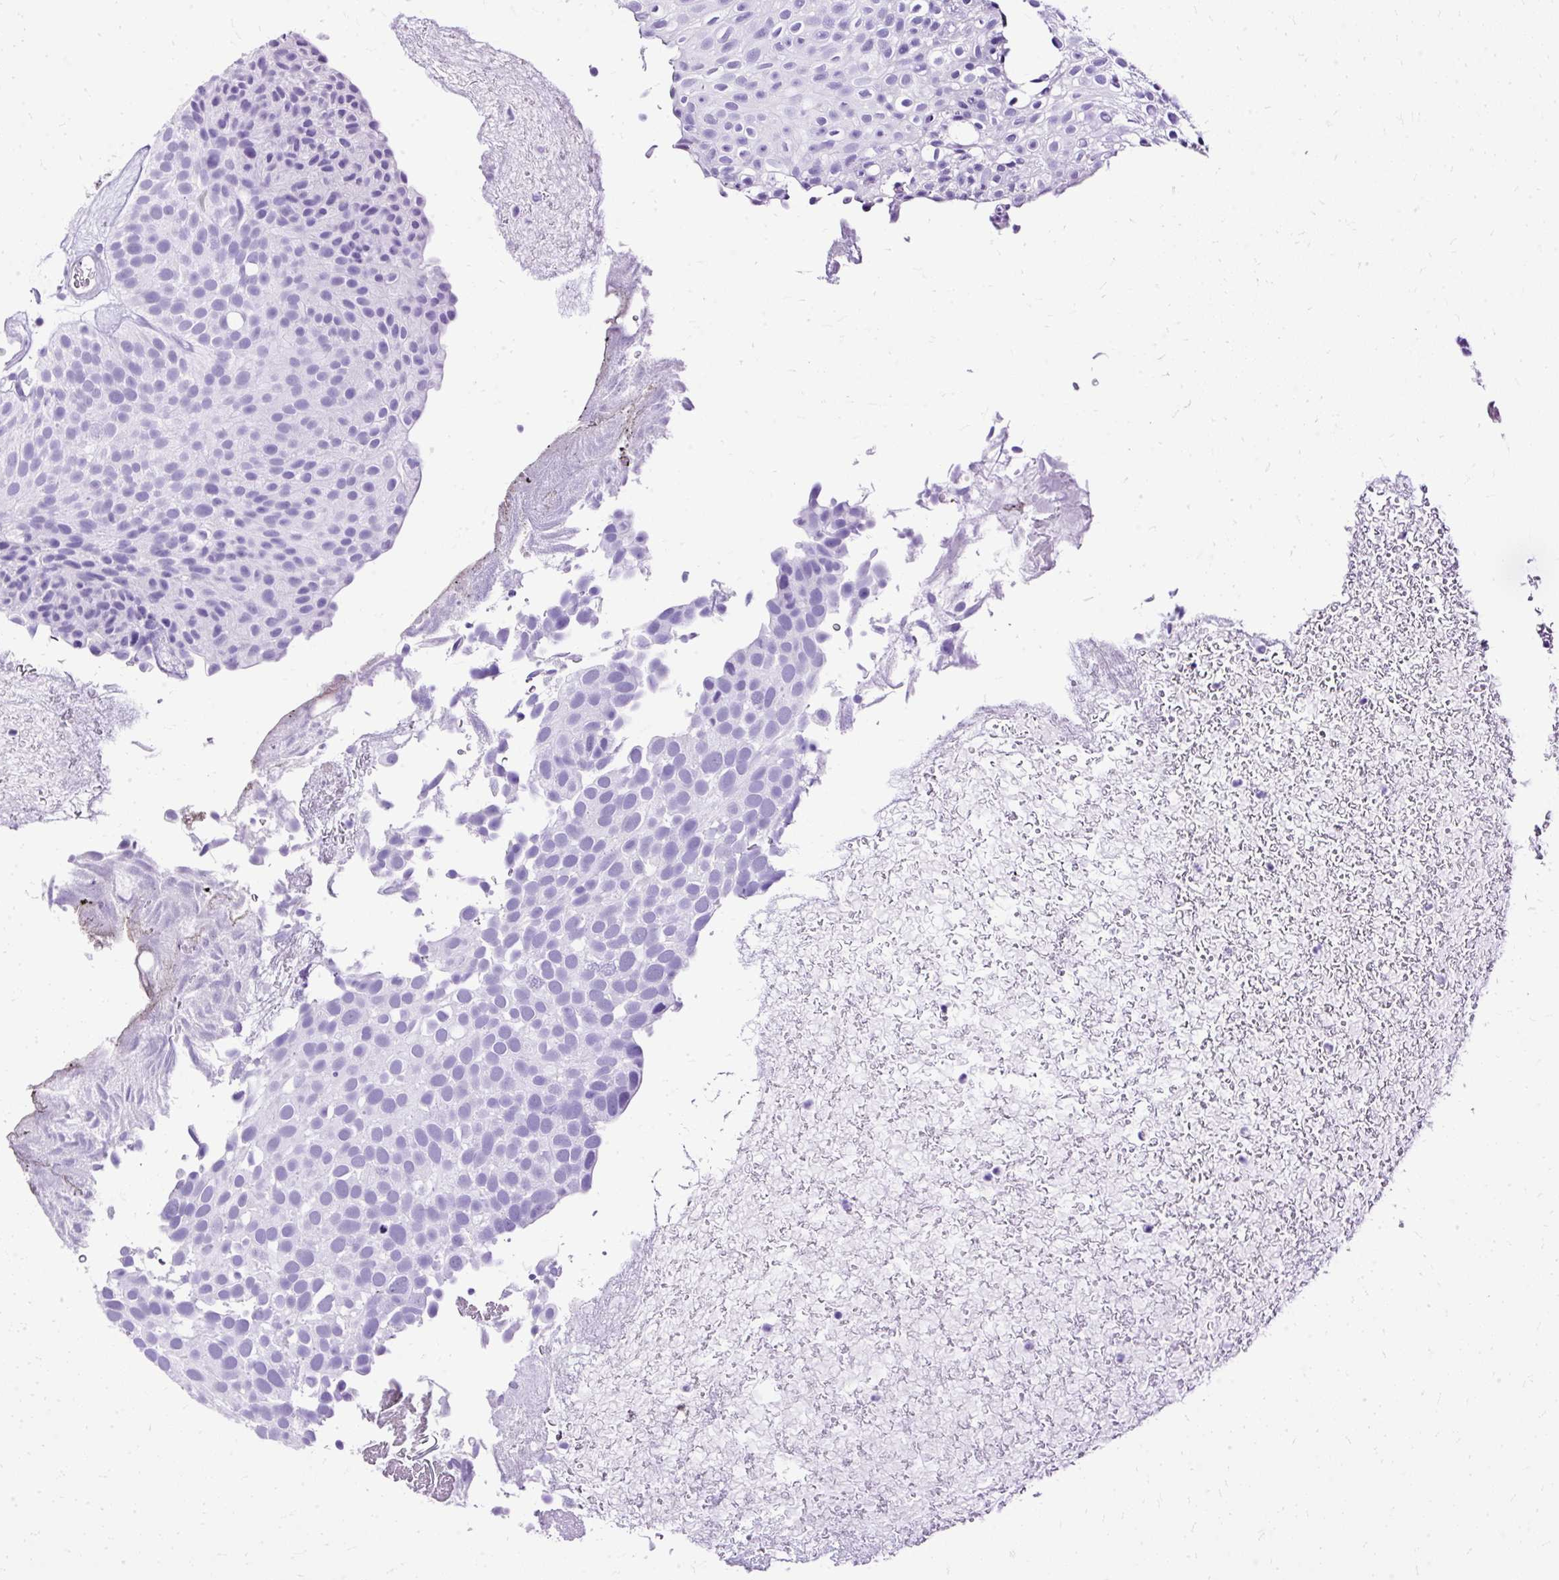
{"staining": {"intensity": "negative", "quantity": "none", "location": "none"}, "tissue": "urothelial cancer", "cell_type": "Tumor cells", "image_type": "cancer", "snomed": [{"axis": "morphology", "description": "Urothelial carcinoma, Low grade"}, {"axis": "topography", "description": "Urinary bladder"}], "caption": "High magnification brightfield microscopy of low-grade urothelial carcinoma stained with DAB (3,3'-diaminobenzidine) (brown) and counterstained with hematoxylin (blue): tumor cells show no significant expression. (Stains: DAB immunohistochemistry (IHC) with hematoxylin counter stain, Microscopy: brightfield microscopy at high magnification).", "gene": "SLC8A2", "patient": {"sex": "male", "age": 78}}